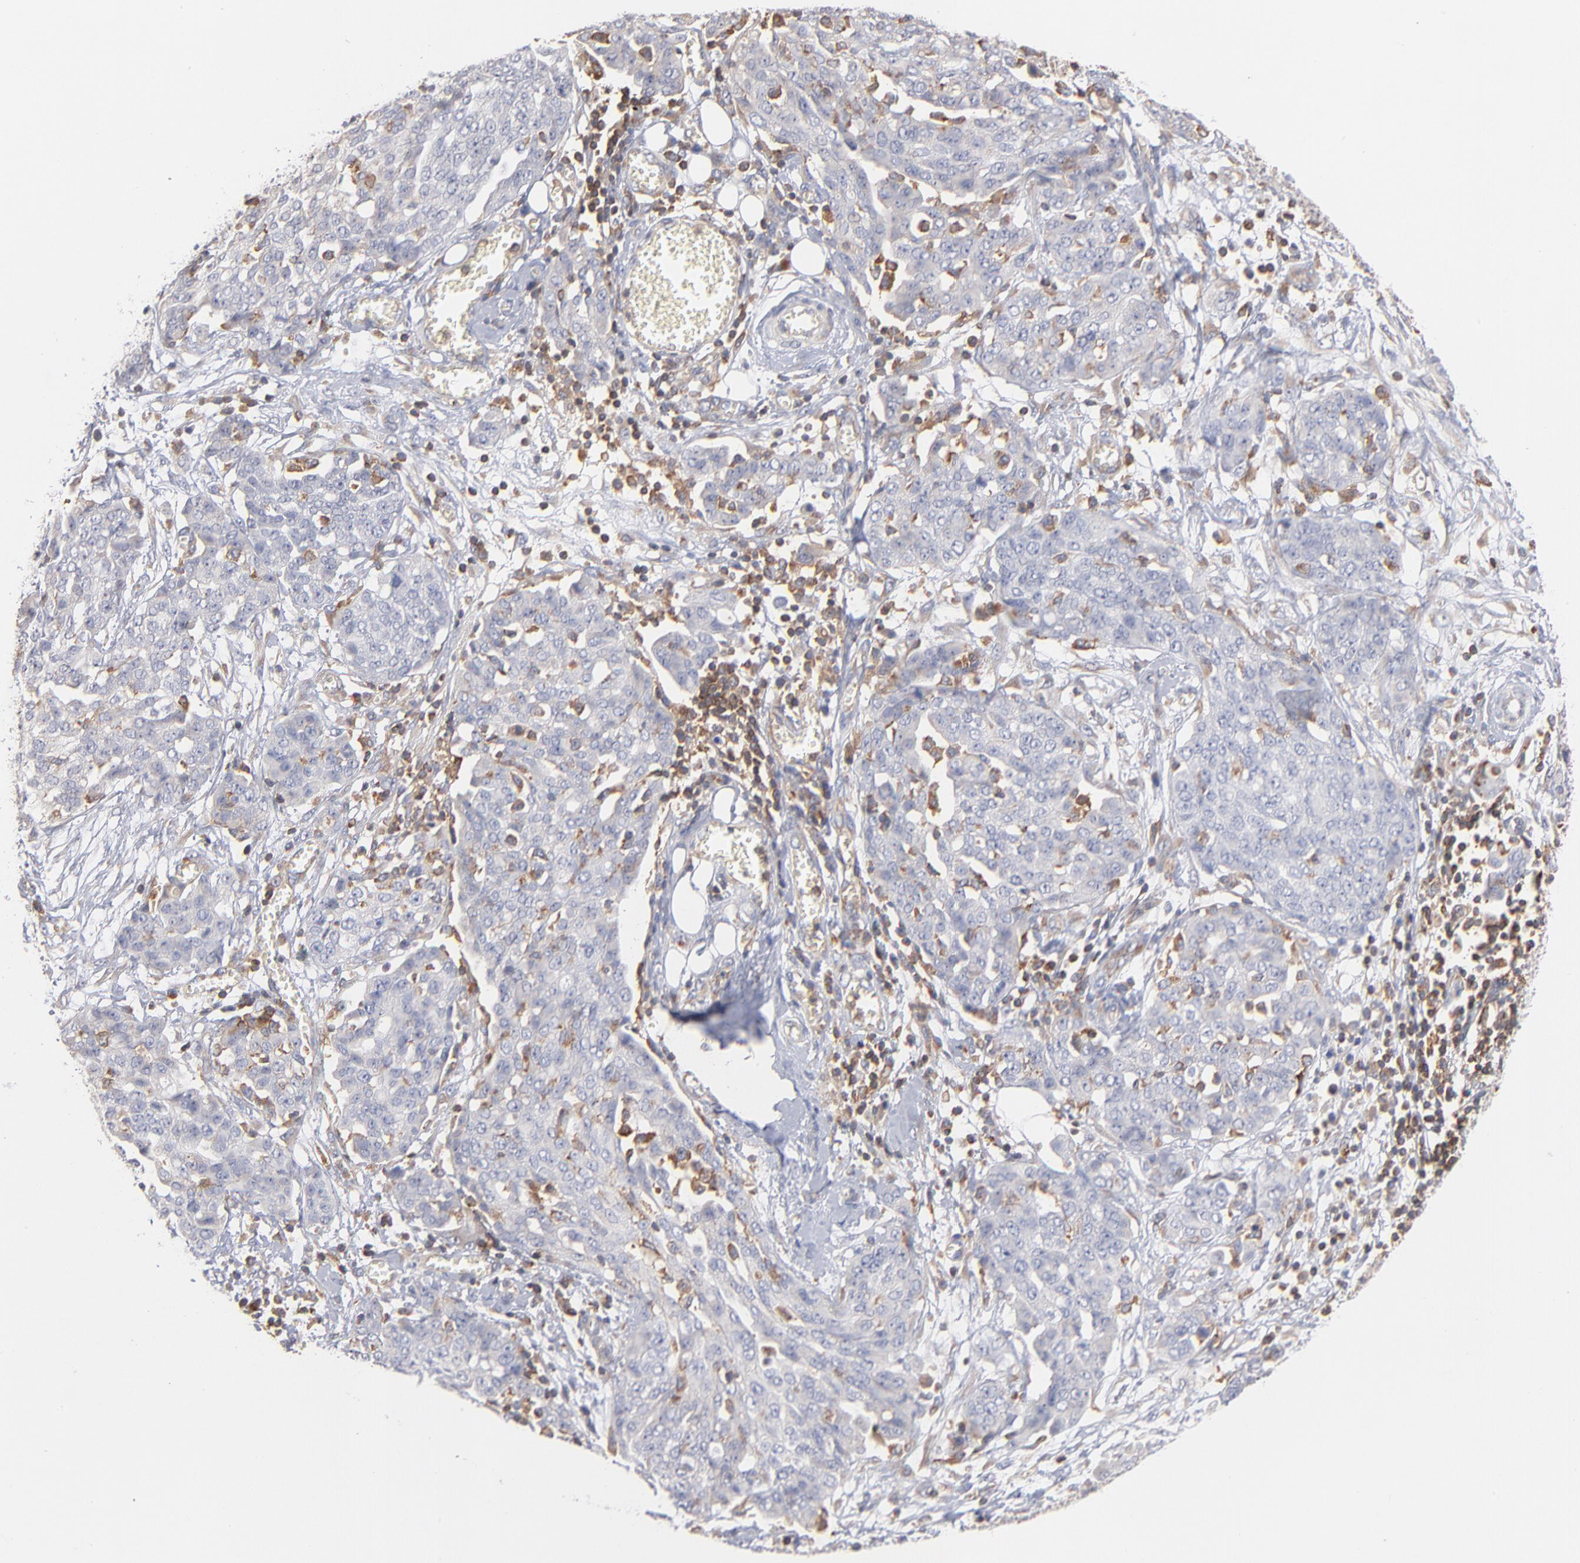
{"staining": {"intensity": "negative", "quantity": "none", "location": "none"}, "tissue": "ovarian cancer", "cell_type": "Tumor cells", "image_type": "cancer", "snomed": [{"axis": "morphology", "description": "Cystadenocarcinoma, serous, NOS"}, {"axis": "topography", "description": "Soft tissue"}, {"axis": "topography", "description": "Ovary"}], "caption": "DAB (3,3'-diaminobenzidine) immunohistochemical staining of ovarian cancer (serous cystadenocarcinoma) exhibits no significant positivity in tumor cells.", "gene": "WIPF1", "patient": {"sex": "female", "age": 57}}